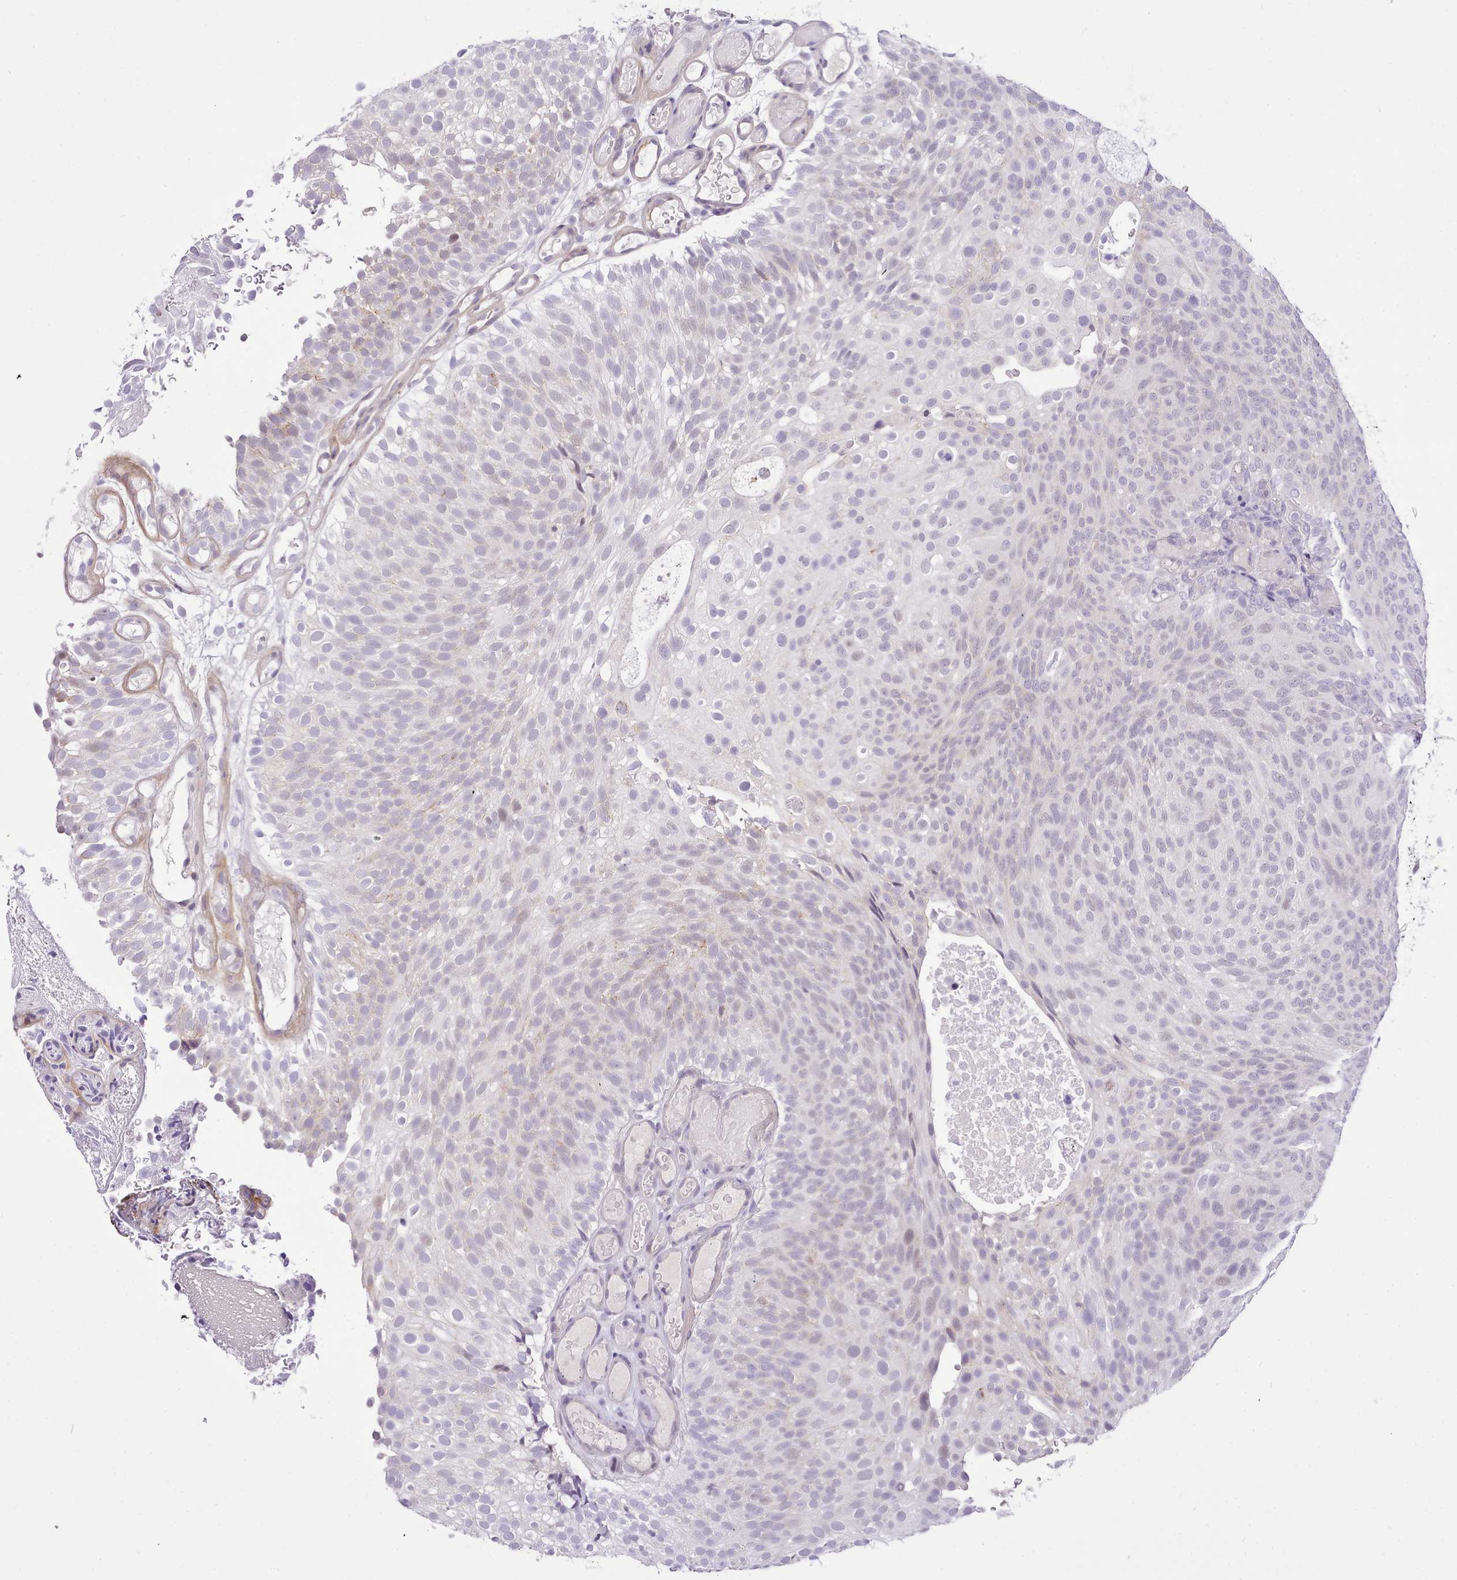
{"staining": {"intensity": "negative", "quantity": "none", "location": "none"}, "tissue": "urothelial cancer", "cell_type": "Tumor cells", "image_type": "cancer", "snomed": [{"axis": "morphology", "description": "Urothelial carcinoma, Low grade"}, {"axis": "topography", "description": "Urinary bladder"}], "caption": "Human urothelial cancer stained for a protein using immunohistochemistry reveals no positivity in tumor cells.", "gene": "LRRC37A", "patient": {"sex": "male", "age": 78}}